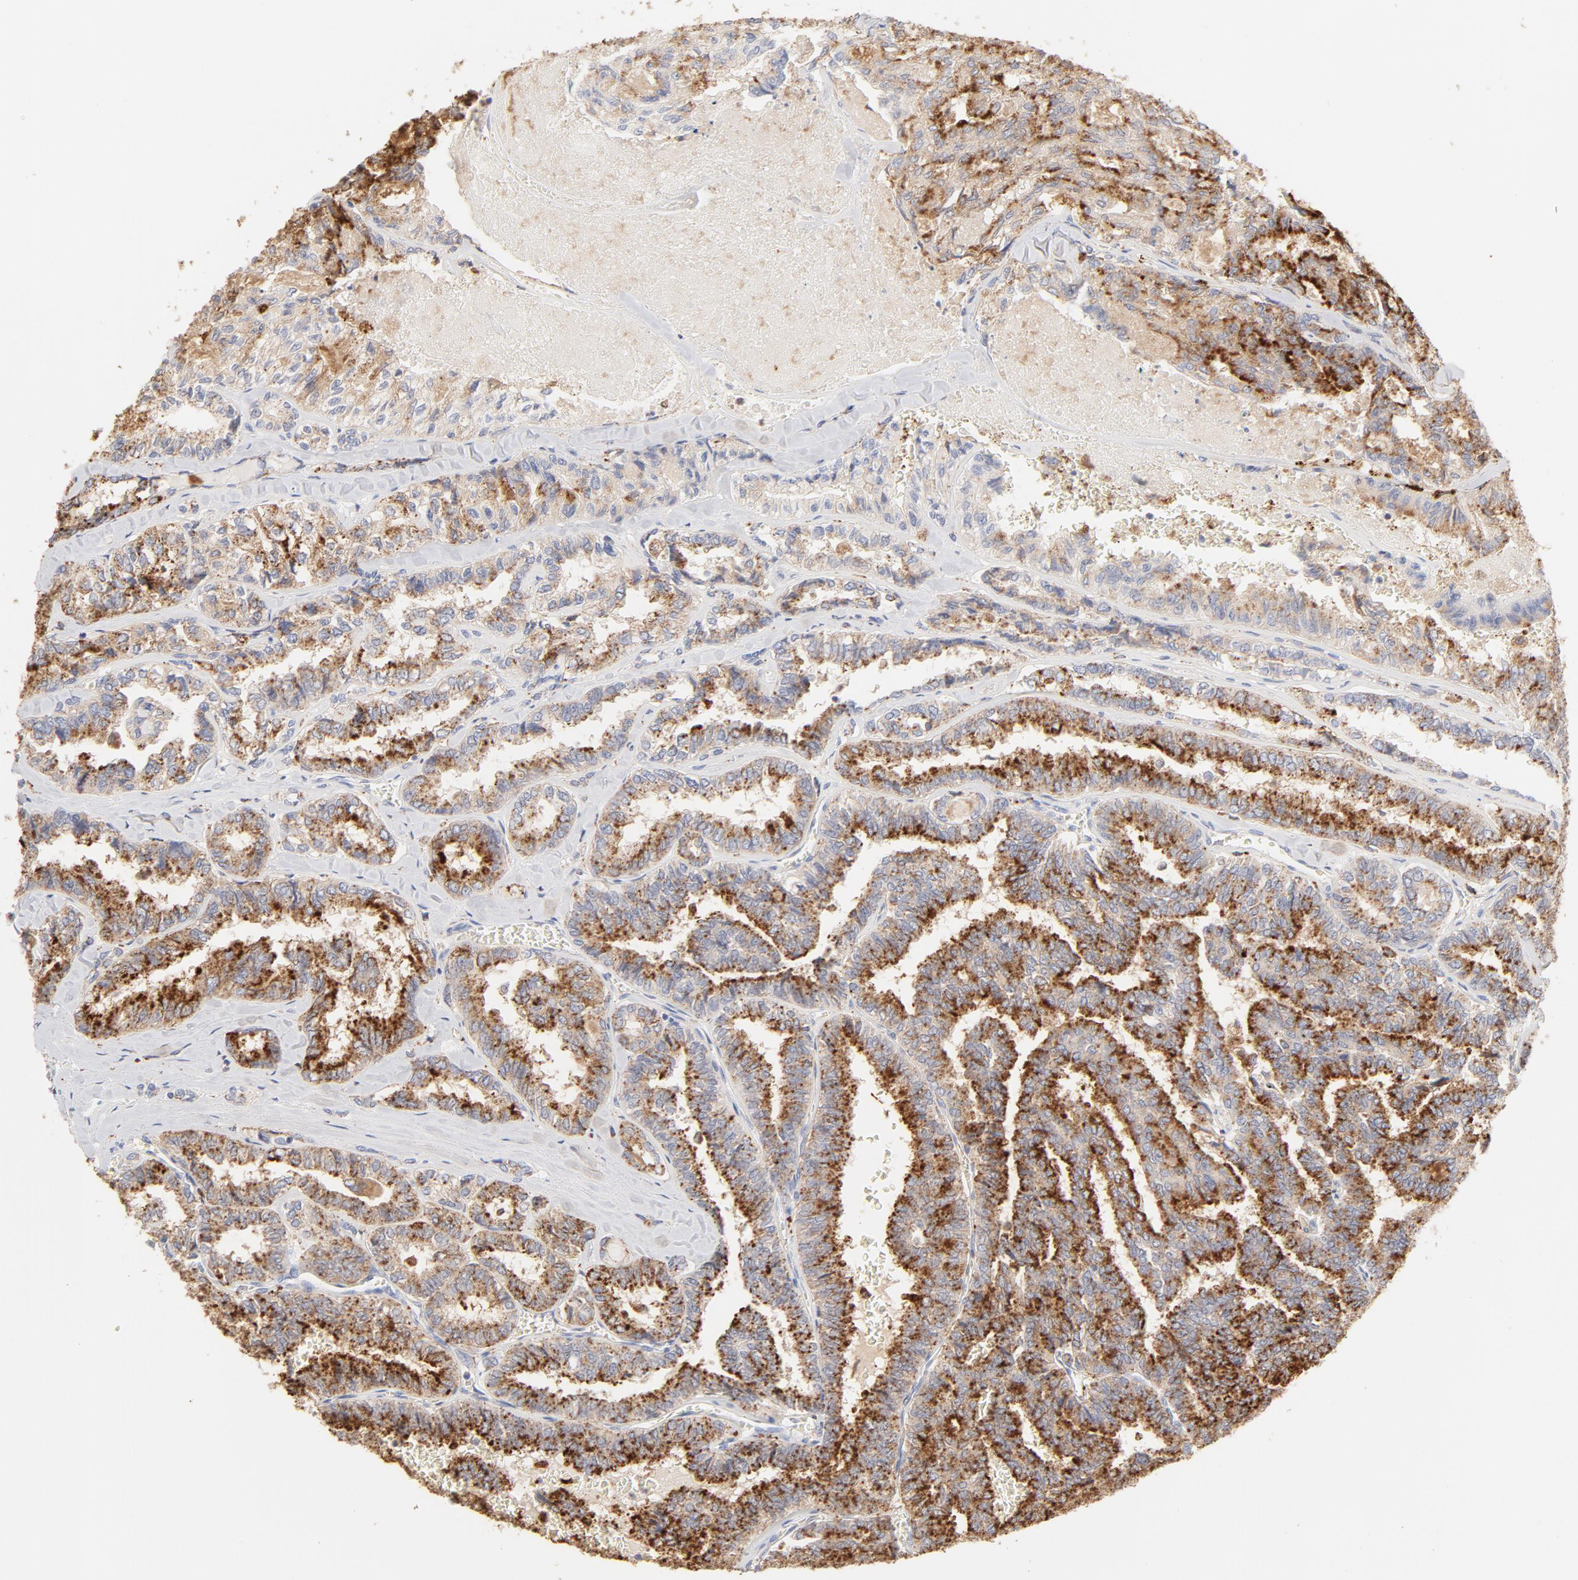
{"staining": {"intensity": "strong", "quantity": ">75%", "location": "cytoplasmic/membranous"}, "tissue": "thyroid cancer", "cell_type": "Tumor cells", "image_type": "cancer", "snomed": [{"axis": "morphology", "description": "Papillary adenocarcinoma, NOS"}, {"axis": "topography", "description": "Thyroid gland"}], "caption": "Papillary adenocarcinoma (thyroid) stained with DAB (3,3'-diaminobenzidine) immunohistochemistry (IHC) exhibits high levels of strong cytoplasmic/membranous staining in about >75% of tumor cells.", "gene": "CTSH", "patient": {"sex": "female", "age": 35}}